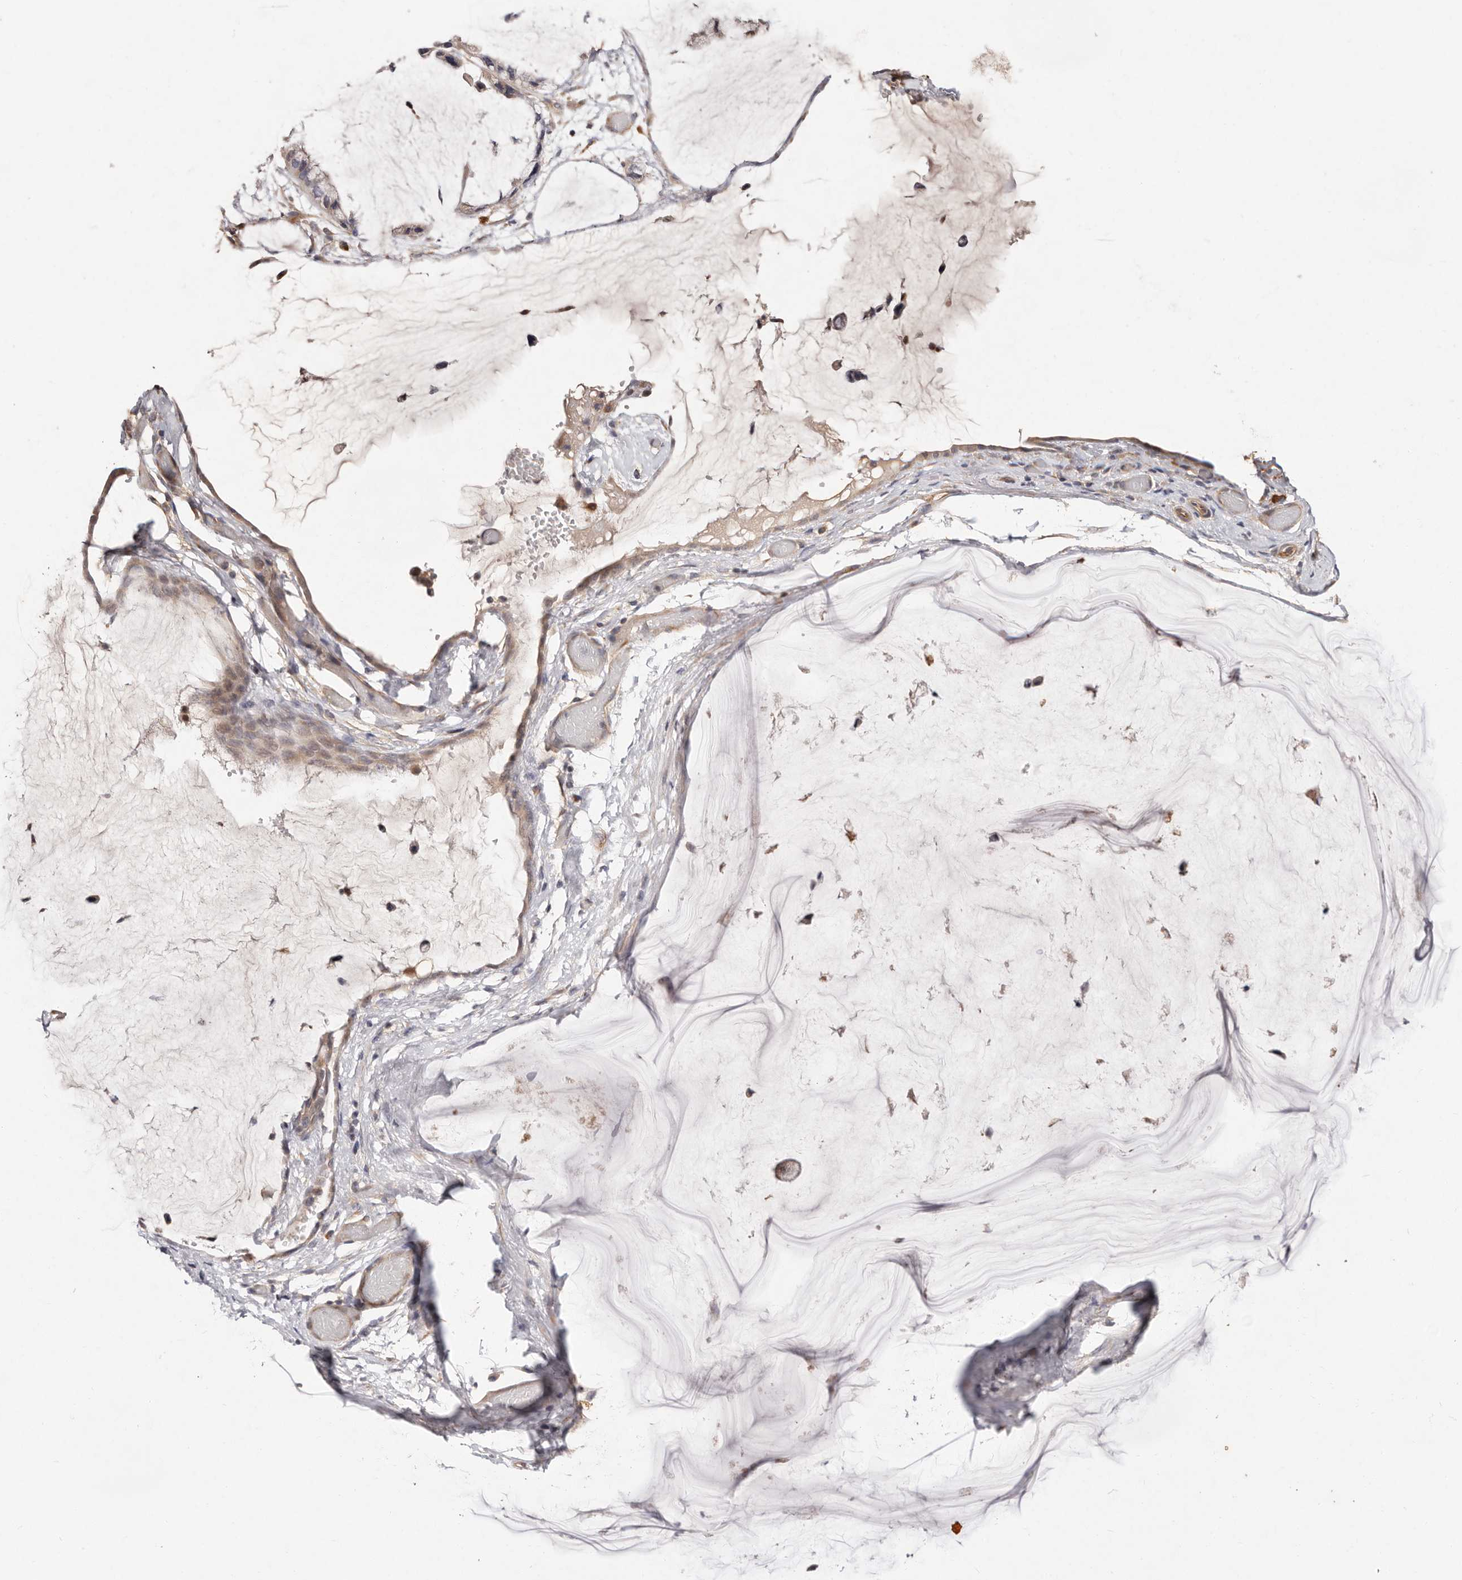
{"staining": {"intensity": "weak", "quantity": ">75%", "location": "cytoplasmic/membranous"}, "tissue": "ovarian cancer", "cell_type": "Tumor cells", "image_type": "cancer", "snomed": [{"axis": "morphology", "description": "Cystadenocarcinoma, mucinous, NOS"}, {"axis": "topography", "description": "Ovary"}], "caption": "The micrograph demonstrates staining of ovarian cancer (mucinous cystadenocarcinoma), revealing weak cytoplasmic/membranous protein positivity (brown color) within tumor cells.", "gene": "THBS3", "patient": {"sex": "female", "age": 39}}